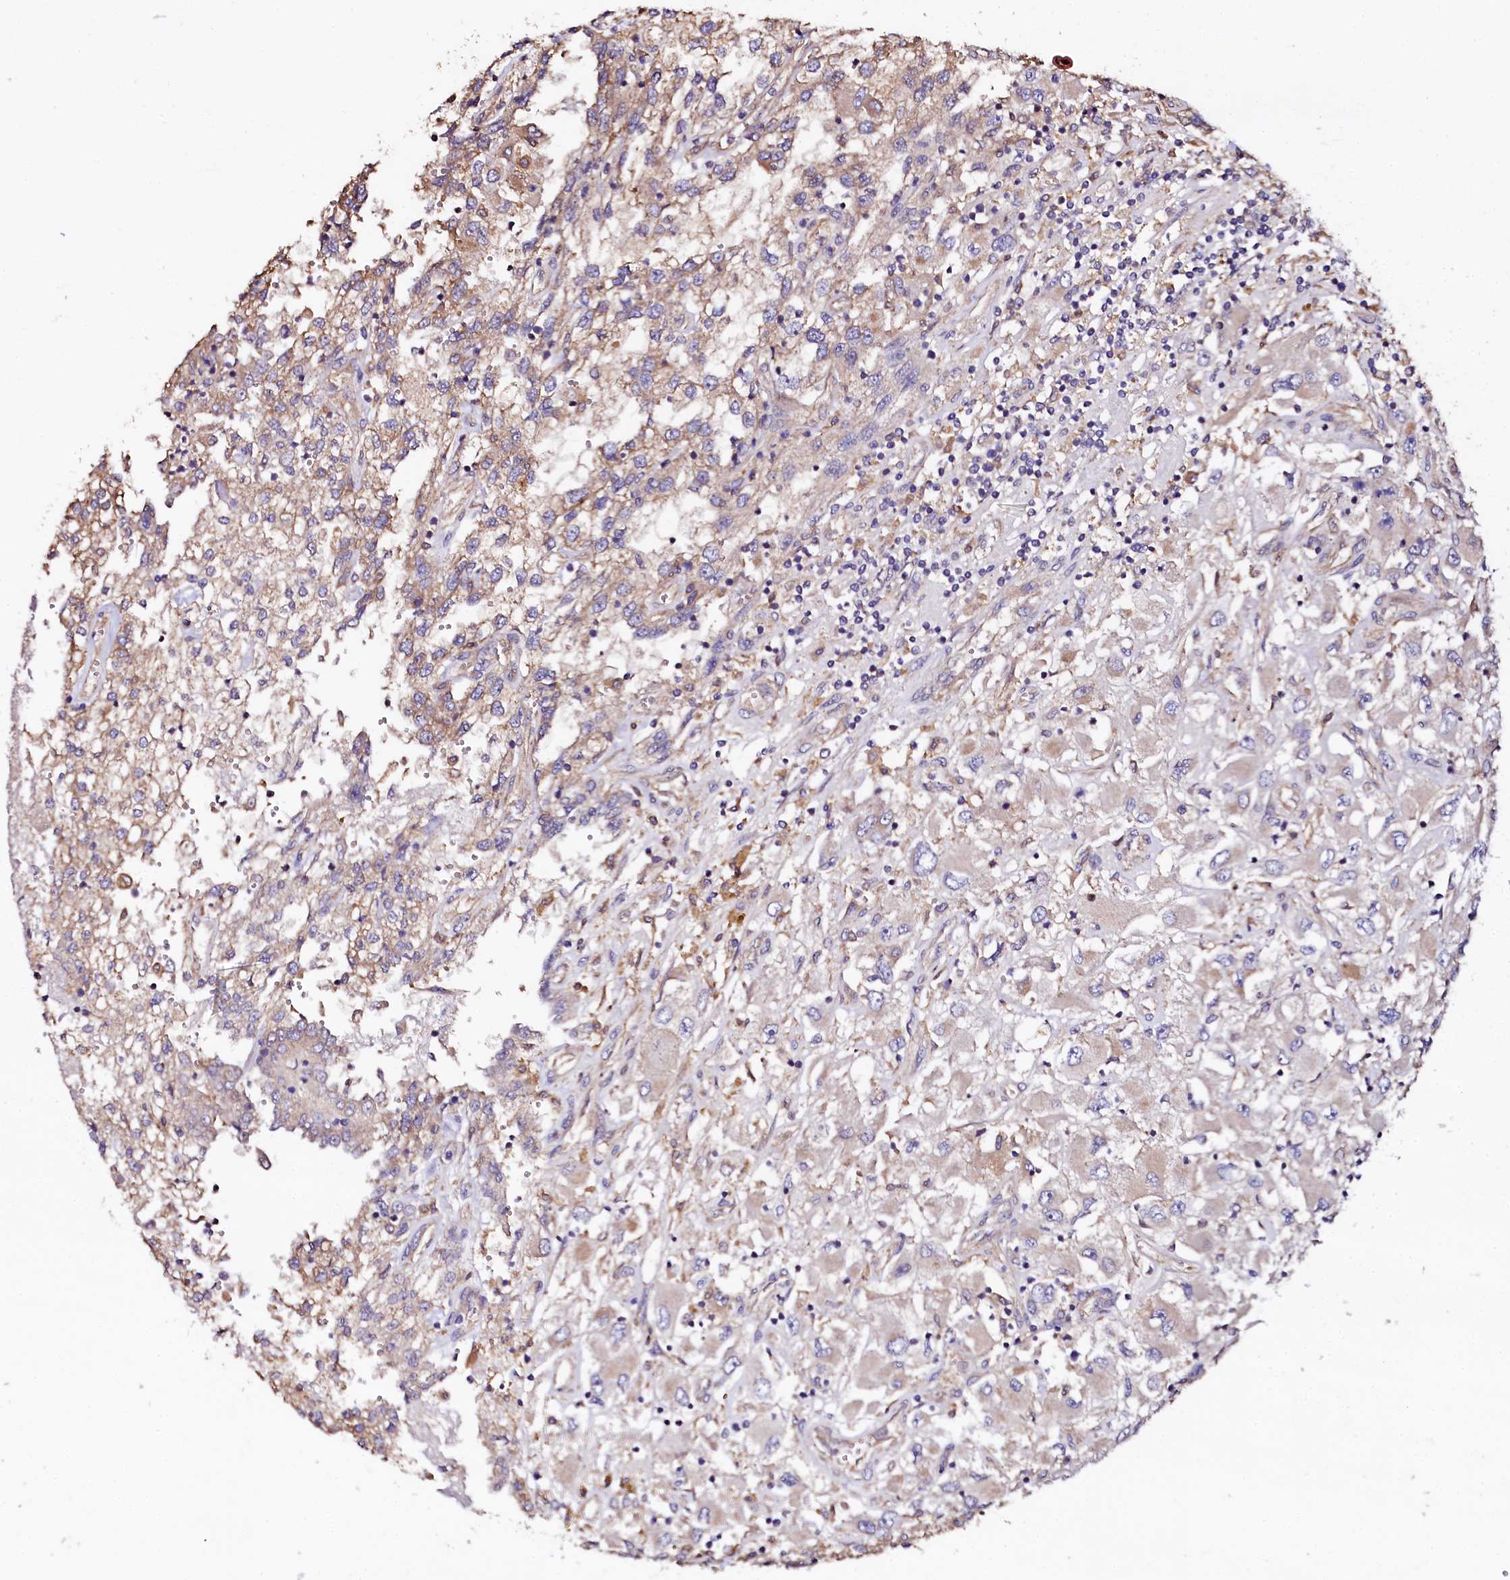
{"staining": {"intensity": "weak", "quantity": "<25%", "location": "cytoplasmic/membranous"}, "tissue": "renal cancer", "cell_type": "Tumor cells", "image_type": "cancer", "snomed": [{"axis": "morphology", "description": "Adenocarcinoma, NOS"}, {"axis": "topography", "description": "Kidney"}], "caption": "DAB (3,3'-diaminobenzidine) immunohistochemical staining of renal cancer exhibits no significant expression in tumor cells. (DAB immunohistochemistry (IHC) visualized using brightfield microscopy, high magnification).", "gene": "APPL2", "patient": {"sex": "female", "age": 52}}